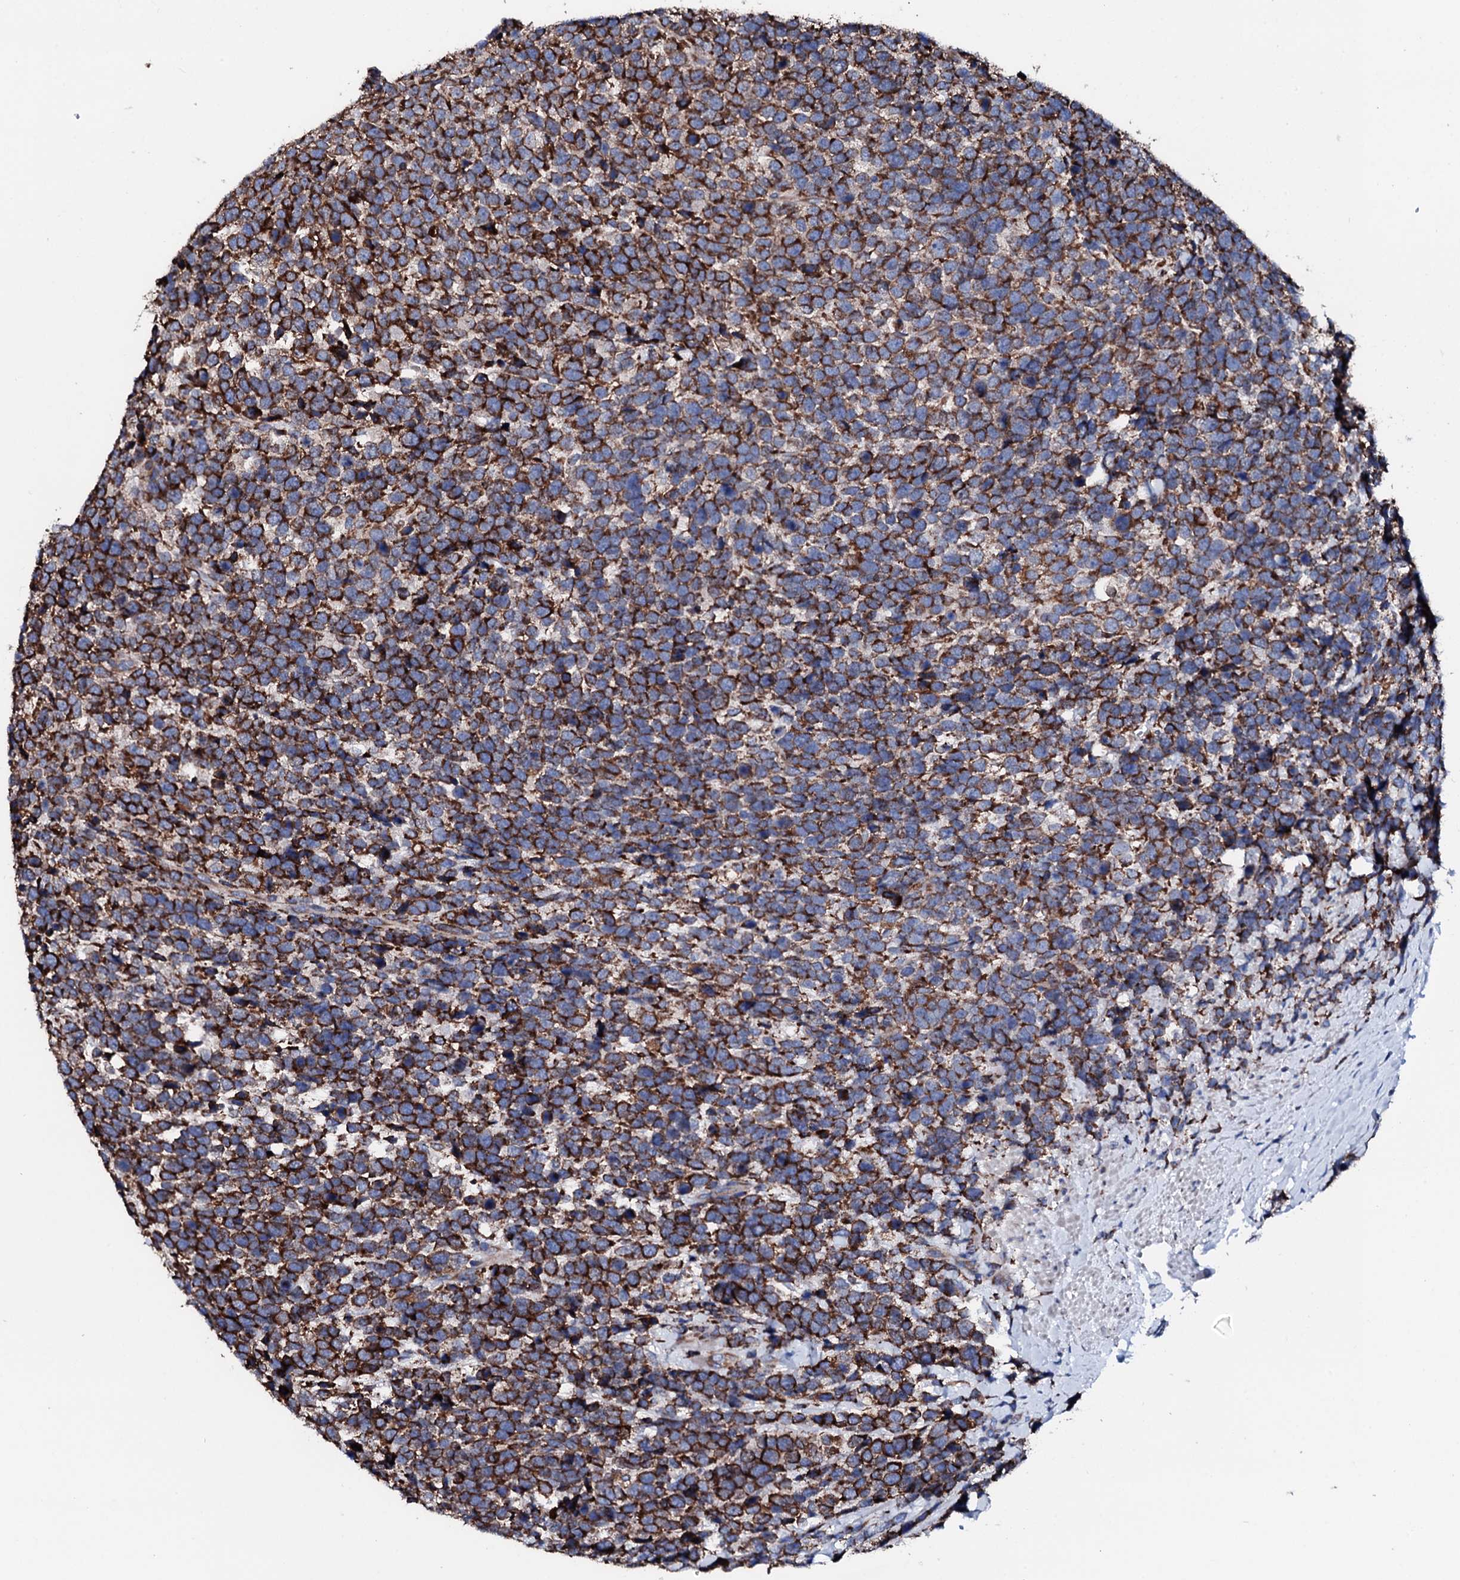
{"staining": {"intensity": "strong", "quantity": ">75%", "location": "cytoplasmic/membranous"}, "tissue": "urothelial cancer", "cell_type": "Tumor cells", "image_type": "cancer", "snomed": [{"axis": "morphology", "description": "Urothelial carcinoma, High grade"}, {"axis": "topography", "description": "Urinary bladder"}], "caption": "Tumor cells show strong cytoplasmic/membranous staining in approximately >75% of cells in urothelial carcinoma (high-grade).", "gene": "AMDHD1", "patient": {"sex": "female", "age": 82}}